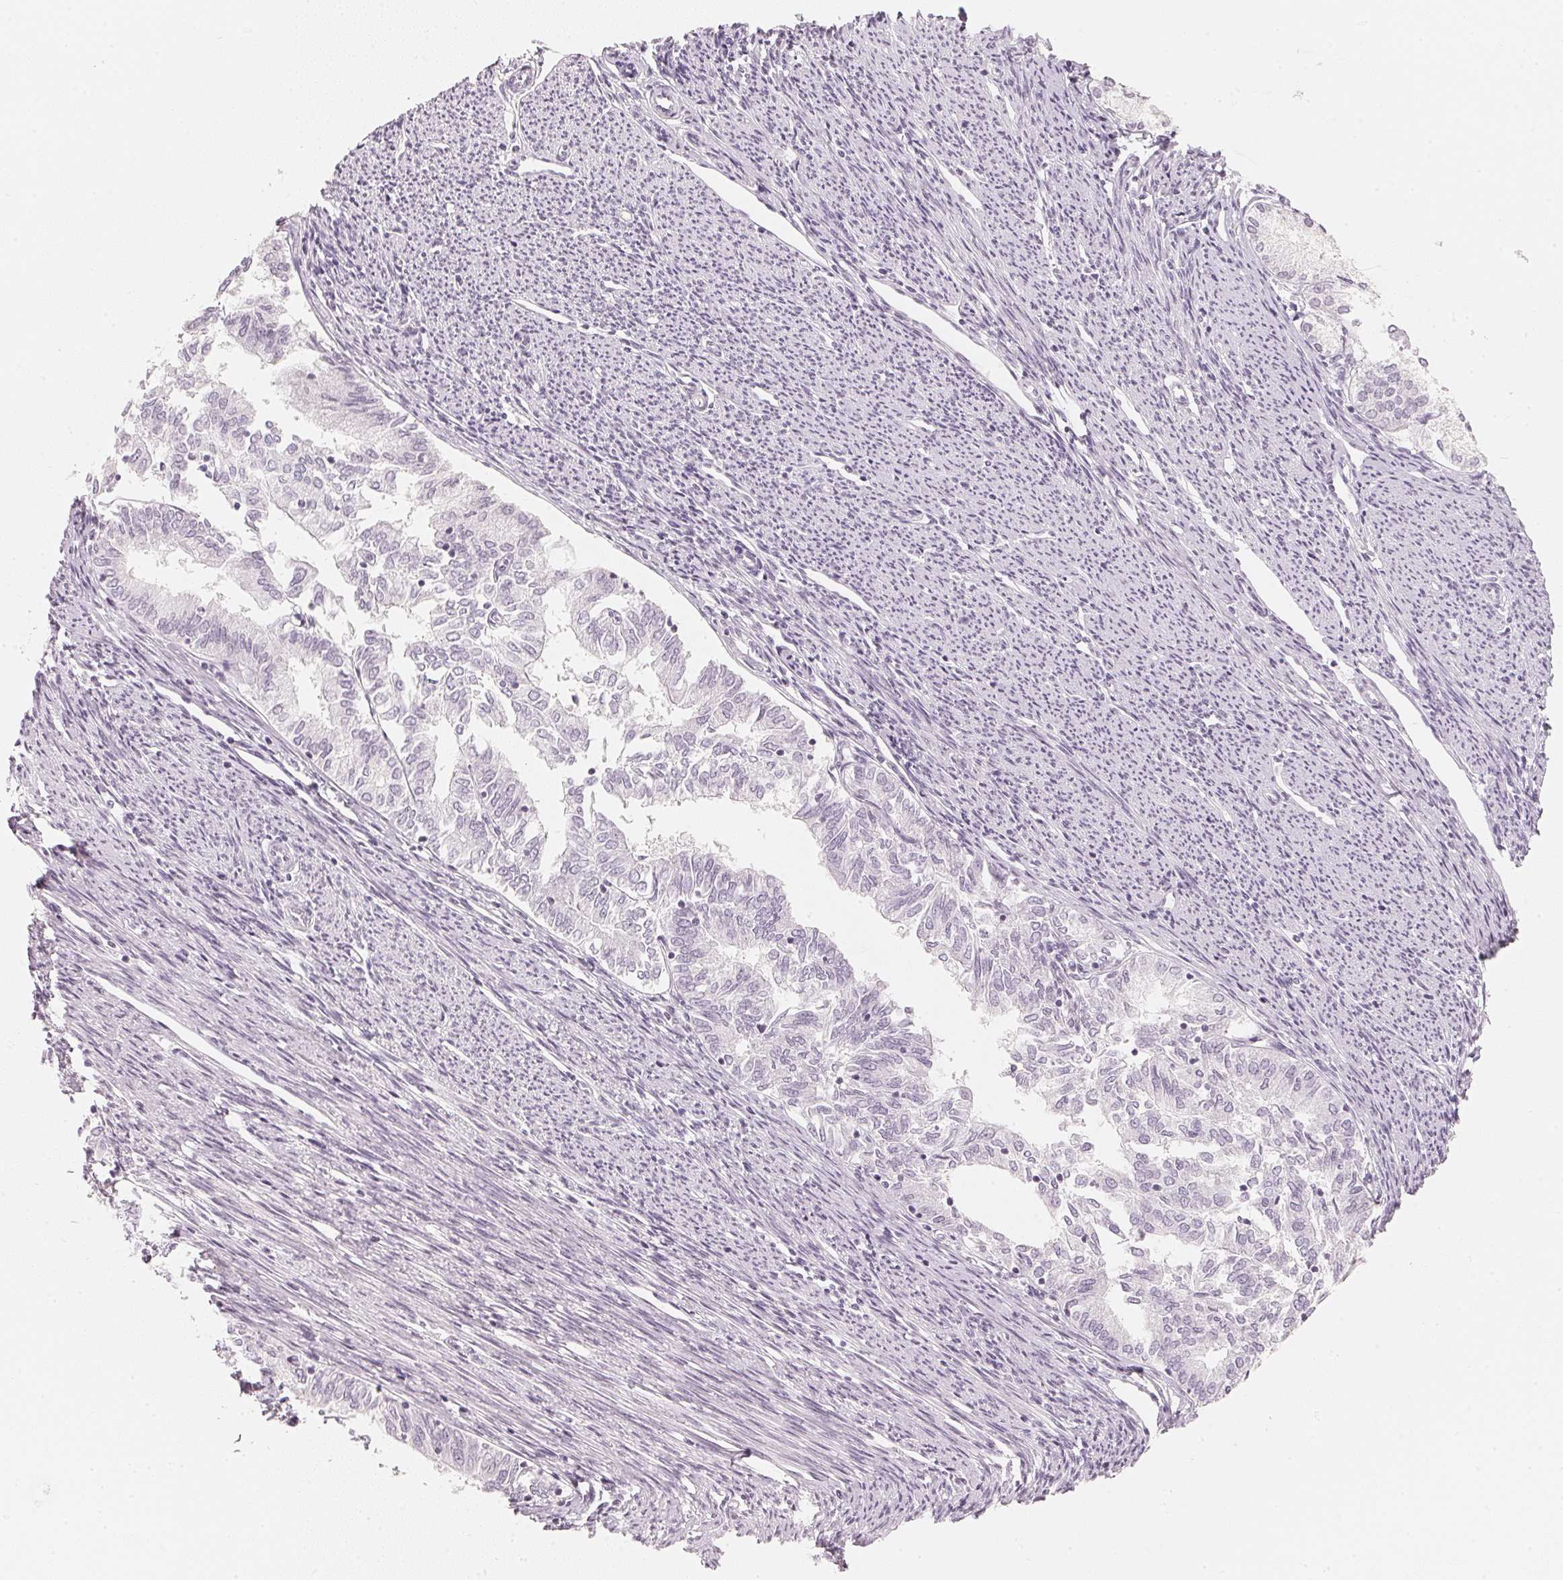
{"staining": {"intensity": "negative", "quantity": "none", "location": "none"}, "tissue": "endometrial cancer", "cell_type": "Tumor cells", "image_type": "cancer", "snomed": [{"axis": "morphology", "description": "Adenocarcinoma, NOS"}, {"axis": "topography", "description": "Endometrium"}], "caption": "DAB (3,3'-diaminobenzidine) immunohistochemical staining of human endometrial cancer (adenocarcinoma) displays no significant positivity in tumor cells.", "gene": "SLC22A8", "patient": {"sex": "female", "age": 79}}